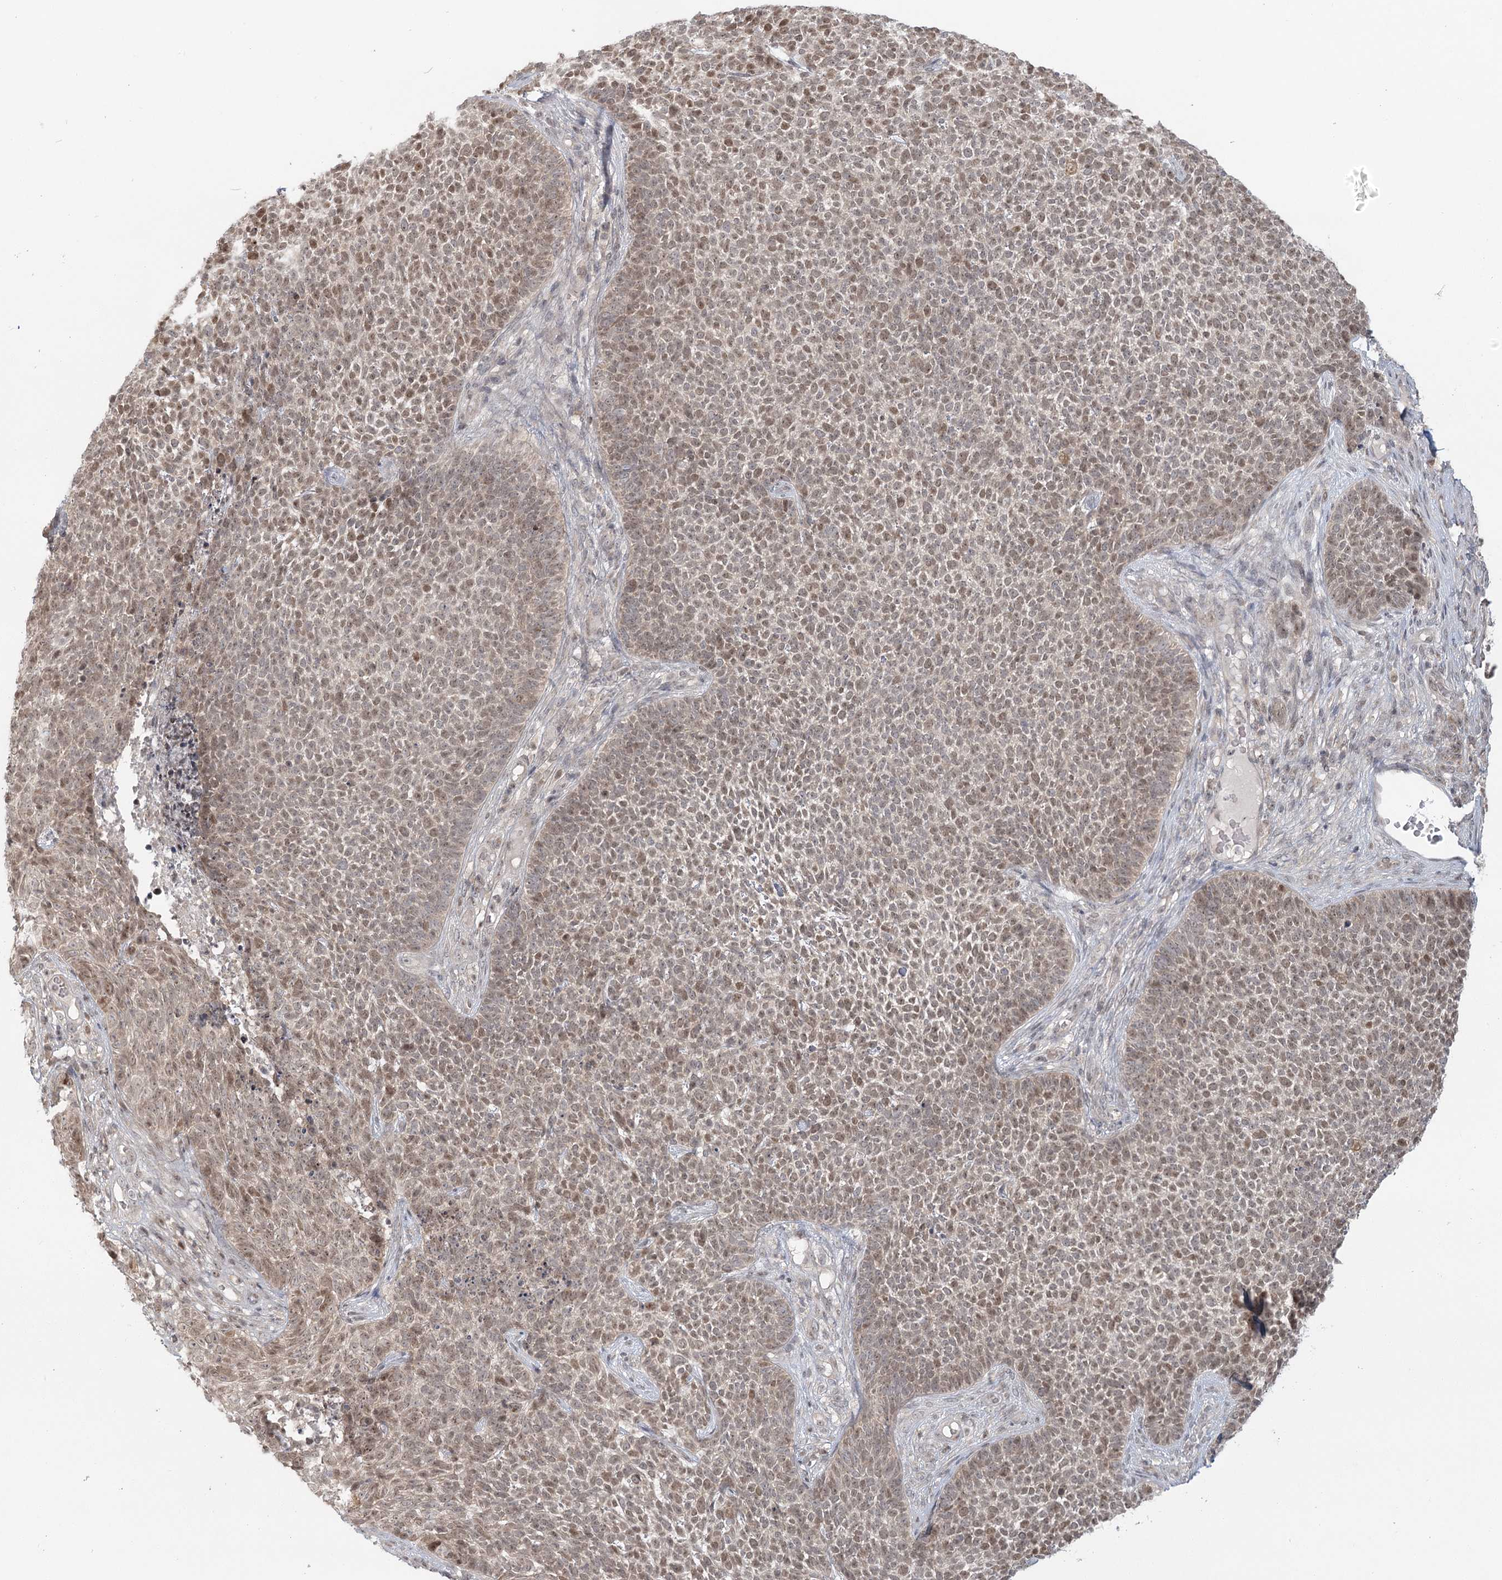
{"staining": {"intensity": "moderate", "quantity": "25%-75%", "location": "nuclear"}, "tissue": "skin cancer", "cell_type": "Tumor cells", "image_type": "cancer", "snomed": [{"axis": "morphology", "description": "Basal cell carcinoma"}, {"axis": "topography", "description": "Skin"}], "caption": "A photomicrograph showing moderate nuclear staining in approximately 25%-75% of tumor cells in basal cell carcinoma (skin), as visualized by brown immunohistochemical staining.", "gene": "R3HCC1L", "patient": {"sex": "female", "age": 84}}